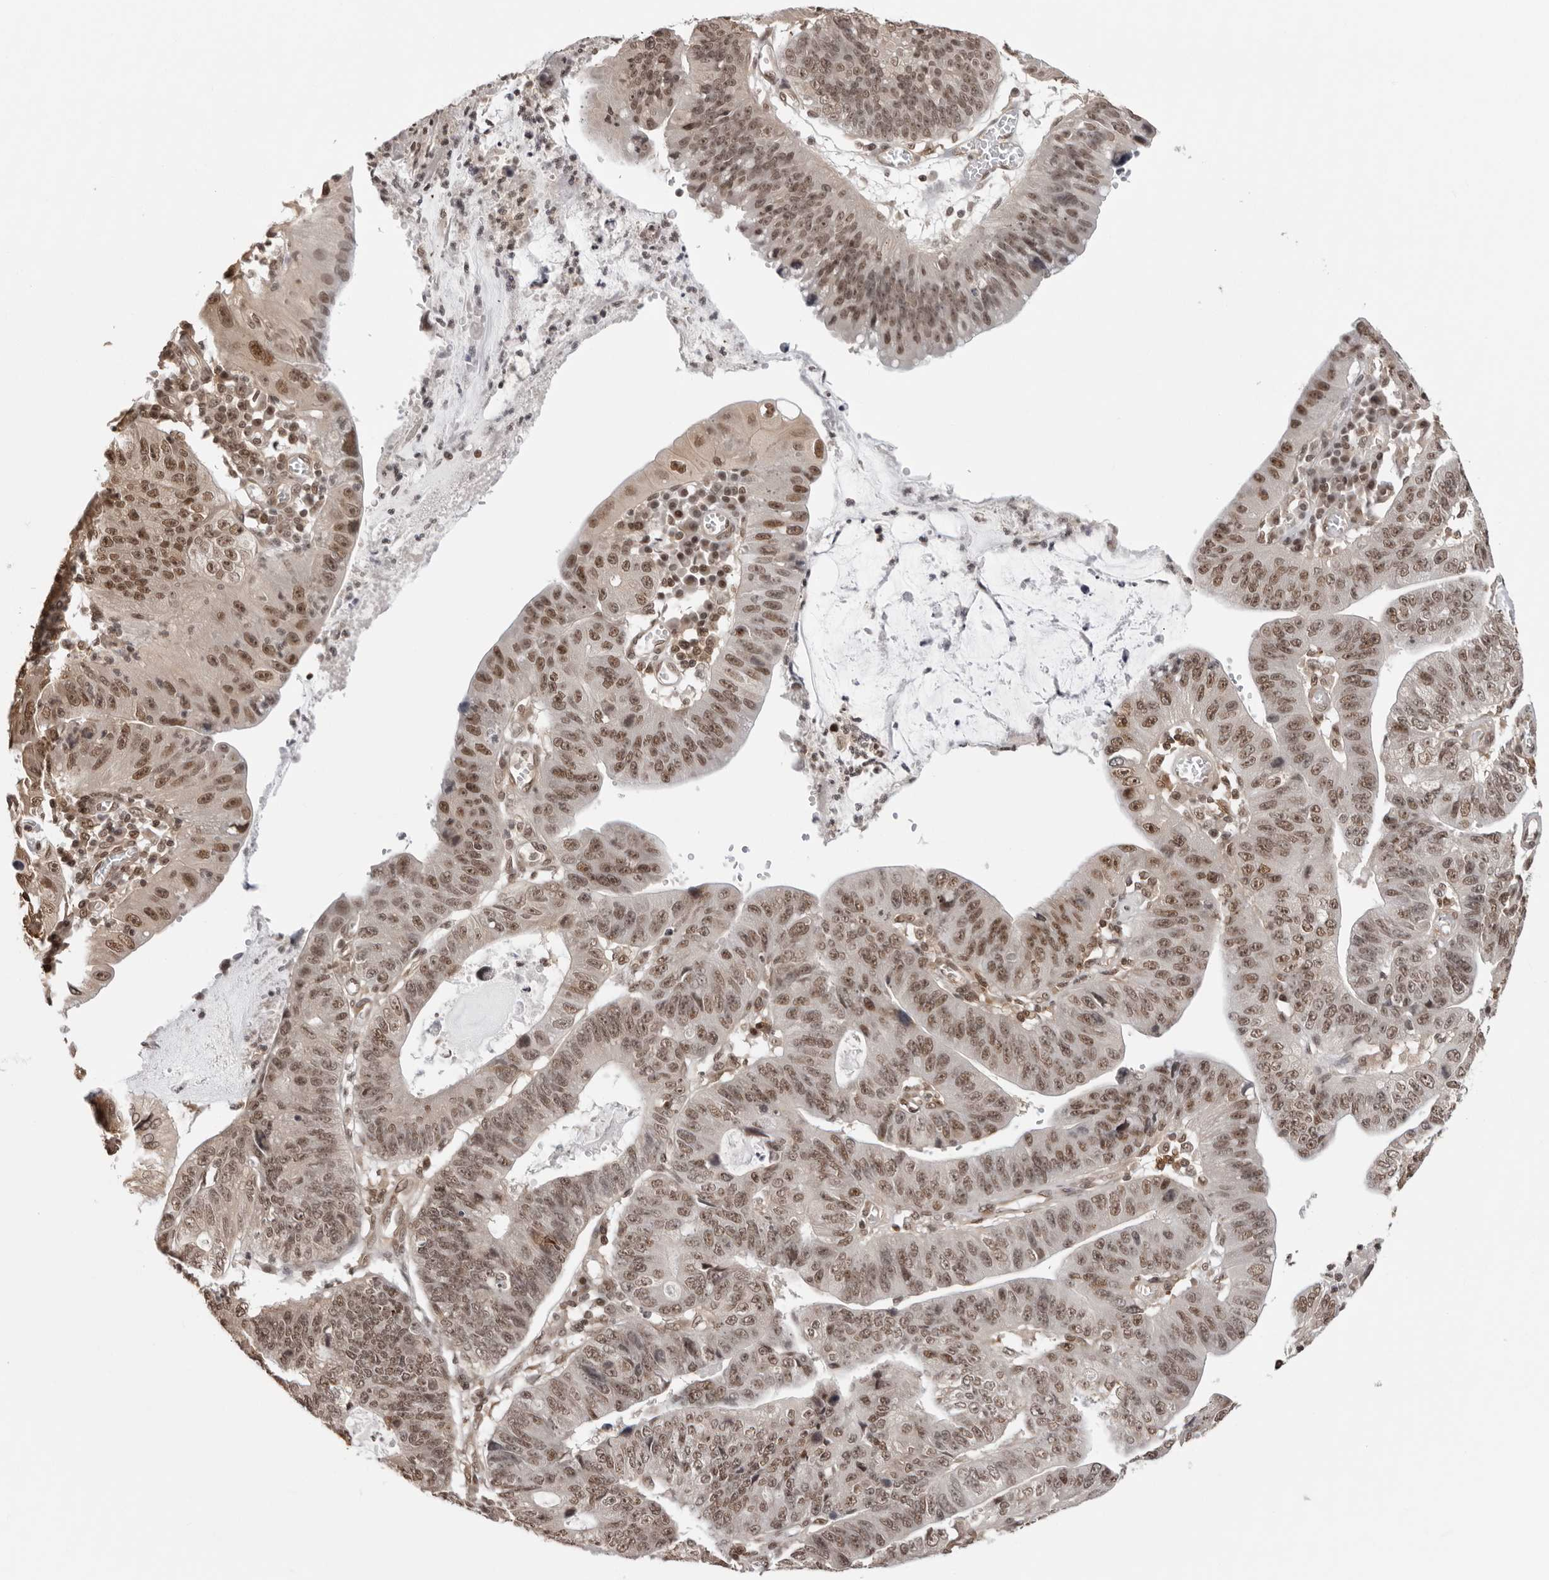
{"staining": {"intensity": "moderate", "quantity": ">75%", "location": "nuclear"}, "tissue": "stomach cancer", "cell_type": "Tumor cells", "image_type": "cancer", "snomed": [{"axis": "morphology", "description": "Adenocarcinoma, NOS"}, {"axis": "topography", "description": "Stomach"}], "caption": "A micrograph showing moderate nuclear staining in approximately >75% of tumor cells in adenocarcinoma (stomach), as visualized by brown immunohistochemical staining.", "gene": "SDE2", "patient": {"sex": "male", "age": 59}}